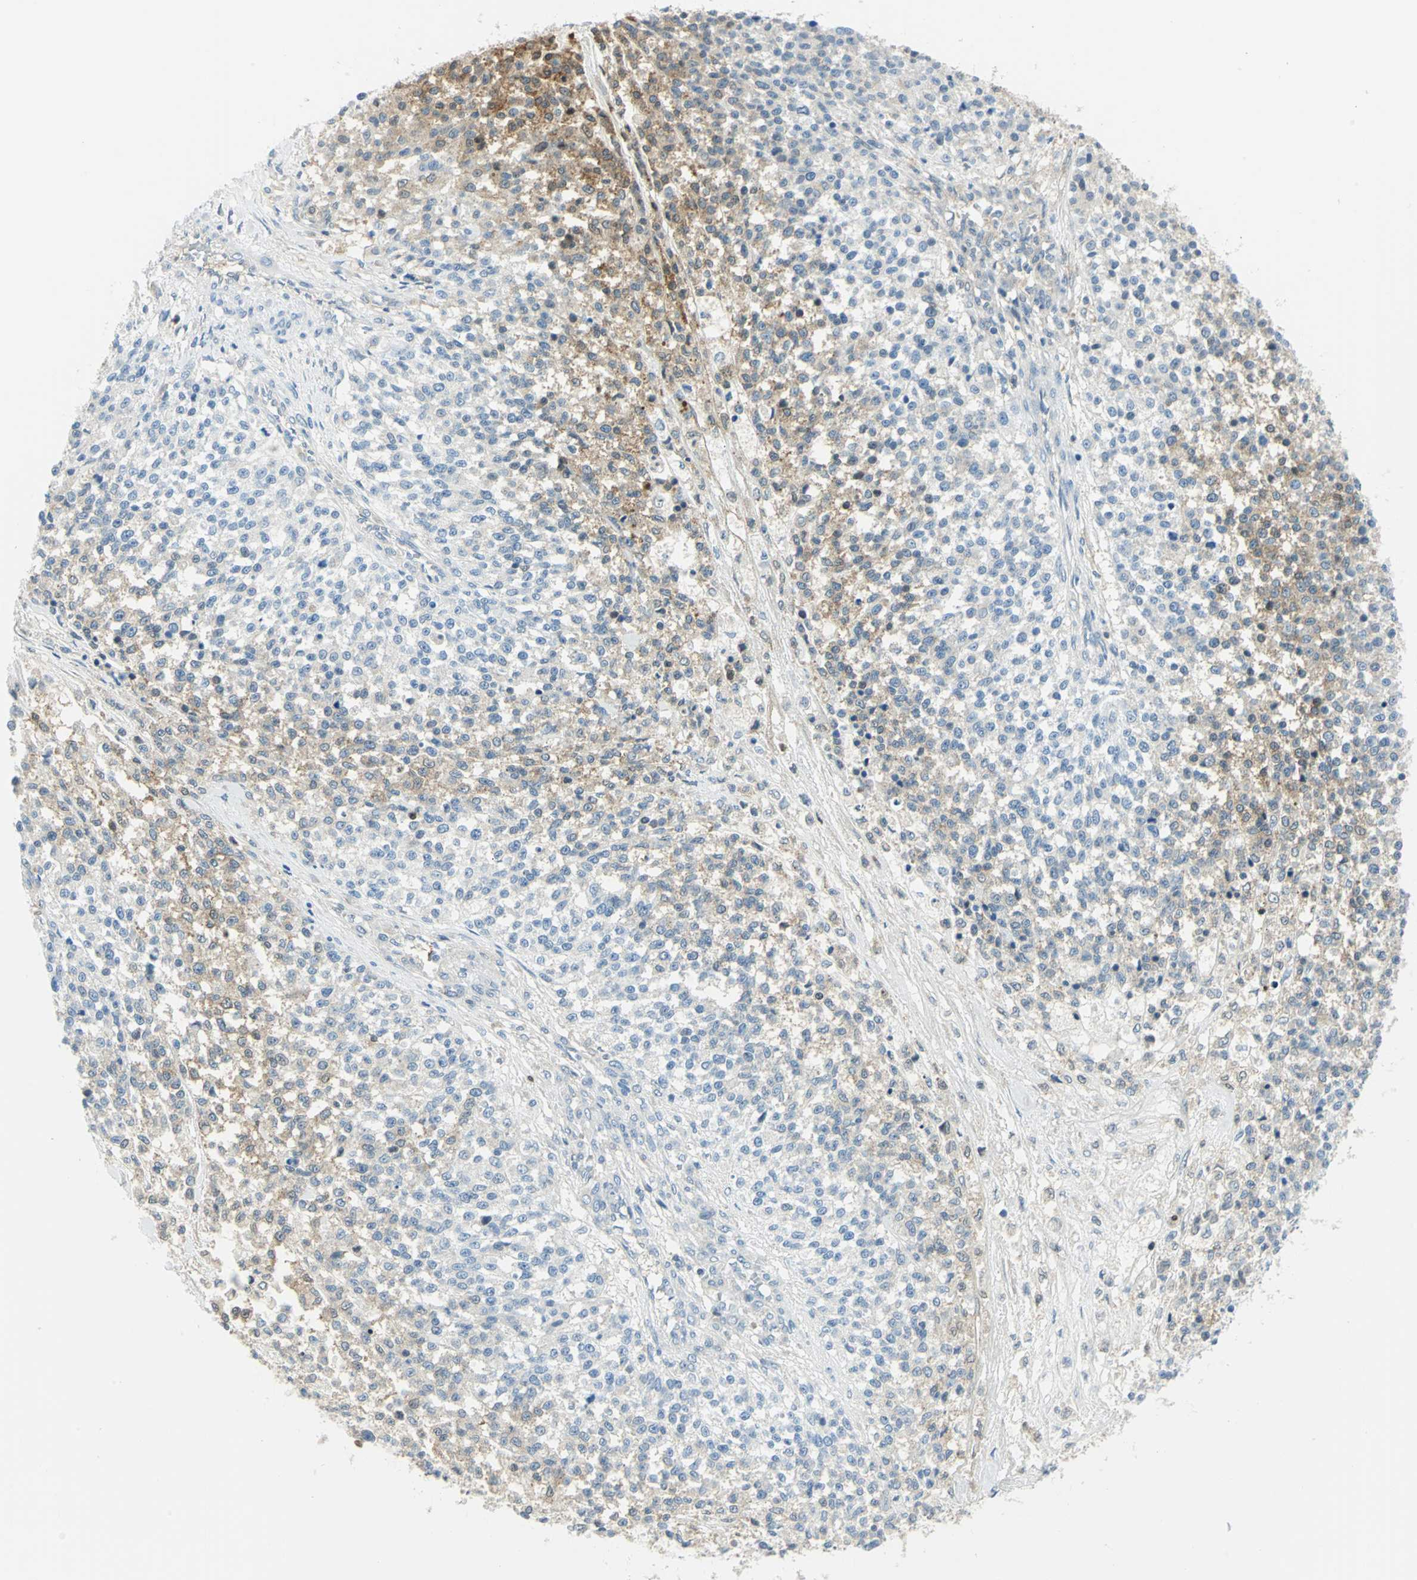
{"staining": {"intensity": "moderate", "quantity": "<25%", "location": "cytoplasmic/membranous"}, "tissue": "testis cancer", "cell_type": "Tumor cells", "image_type": "cancer", "snomed": [{"axis": "morphology", "description": "Seminoma, NOS"}, {"axis": "topography", "description": "Testis"}], "caption": "High-magnification brightfield microscopy of testis seminoma stained with DAB (3,3'-diaminobenzidine) (brown) and counterstained with hematoxylin (blue). tumor cells exhibit moderate cytoplasmic/membranous positivity is seen in approximately<25% of cells.", "gene": "ALDOA", "patient": {"sex": "male", "age": 59}}